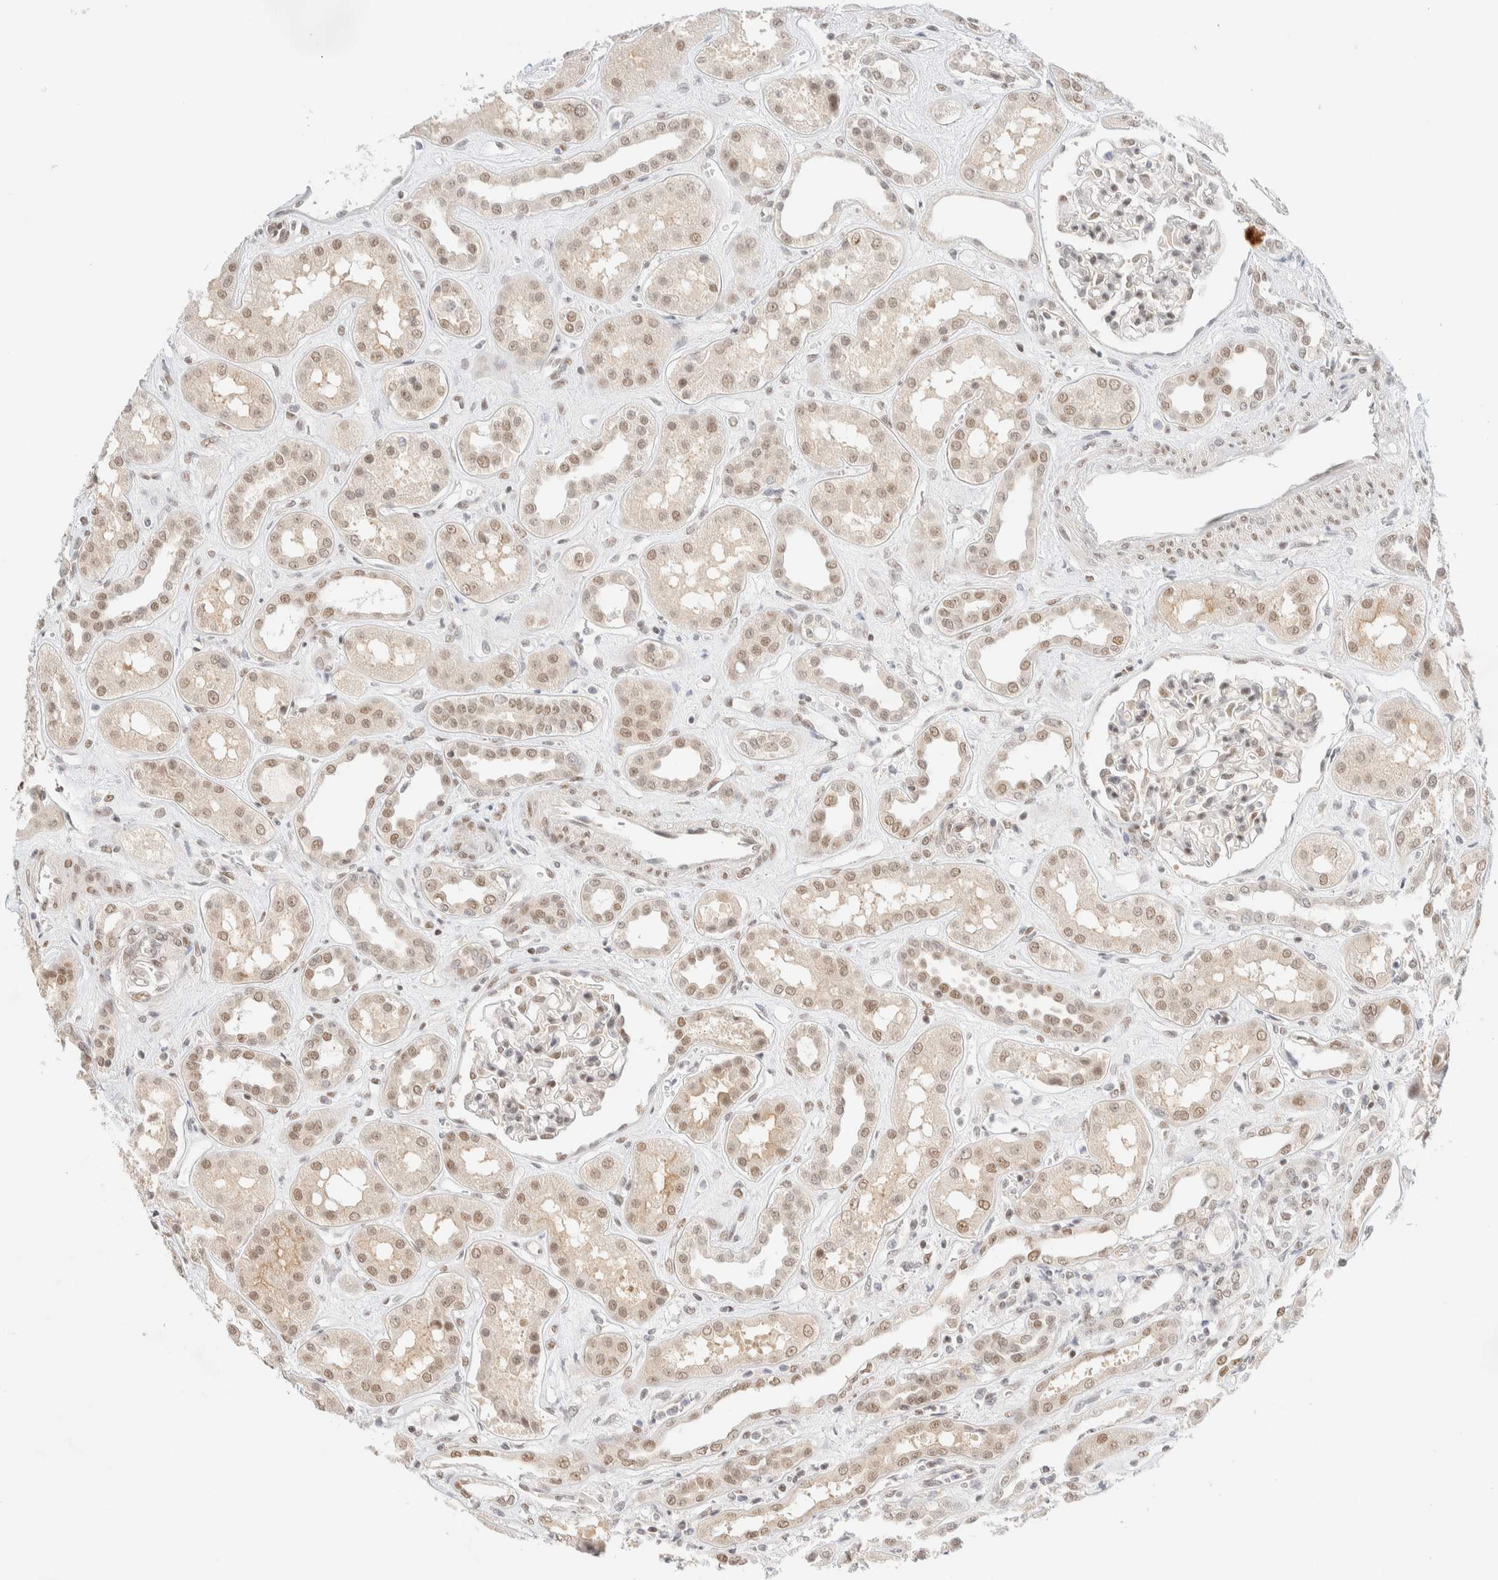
{"staining": {"intensity": "moderate", "quantity": "25%-75%", "location": "nuclear"}, "tissue": "kidney", "cell_type": "Cells in glomeruli", "image_type": "normal", "snomed": [{"axis": "morphology", "description": "Normal tissue, NOS"}, {"axis": "topography", "description": "Kidney"}], "caption": "Normal kidney reveals moderate nuclear staining in approximately 25%-75% of cells in glomeruli, visualized by immunohistochemistry. Nuclei are stained in blue.", "gene": "PYGO2", "patient": {"sex": "male", "age": 59}}